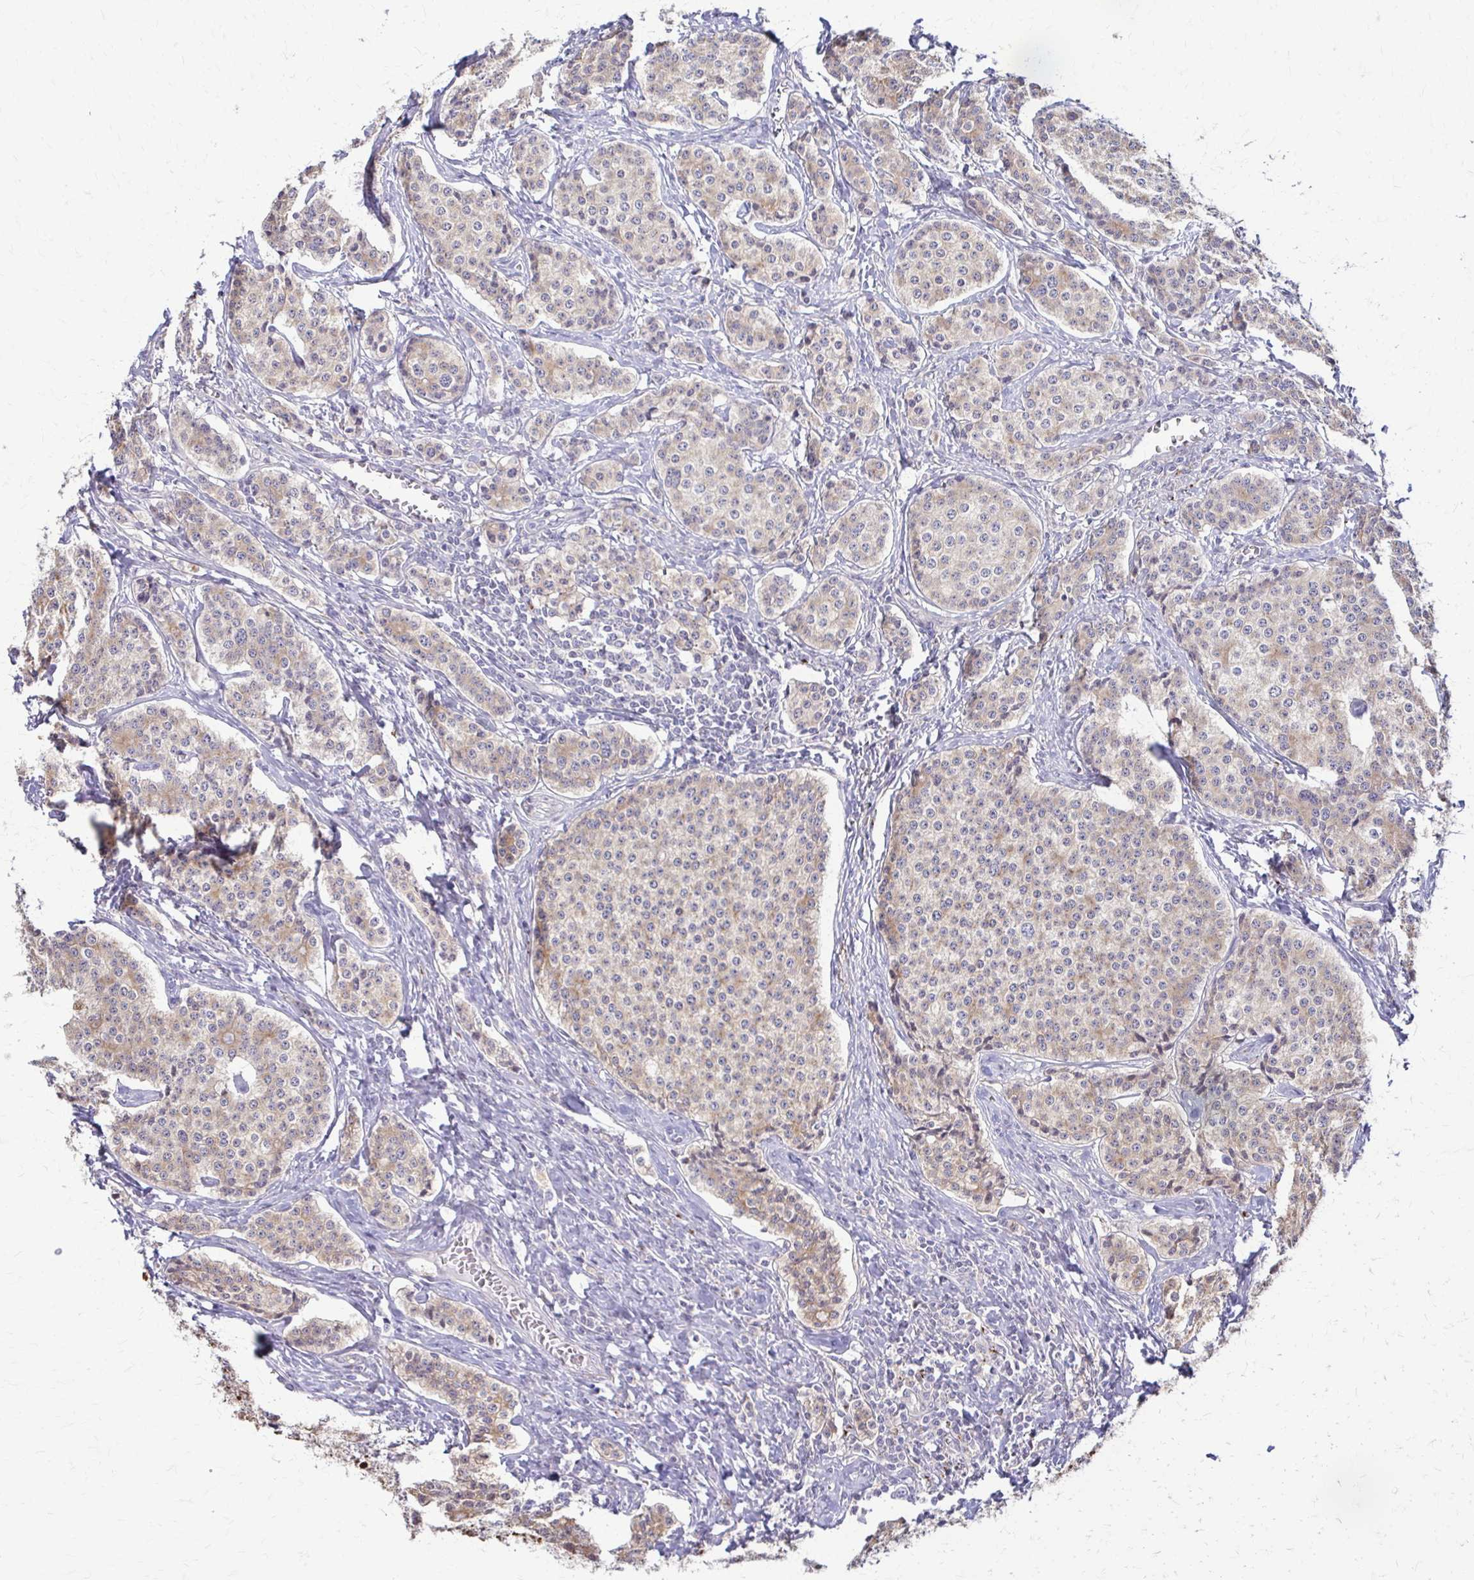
{"staining": {"intensity": "weak", "quantity": "25%-75%", "location": "cytoplasmic/membranous"}, "tissue": "carcinoid", "cell_type": "Tumor cells", "image_type": "cancer", "snomed": [{"axis": "morphology", "description": "Carcinoid, malignant, NOS"}, {"axis": "topography", "description": "Small intestine"}], "caption": "High-power microscopy captured an immunohistochemistry image of carcinoid, revealing weak cytoplasmic/membranous expression in about 25%-75% of tumor cells.", "gene": "DSP", "patient": {"sex": "female", "age": 64}}